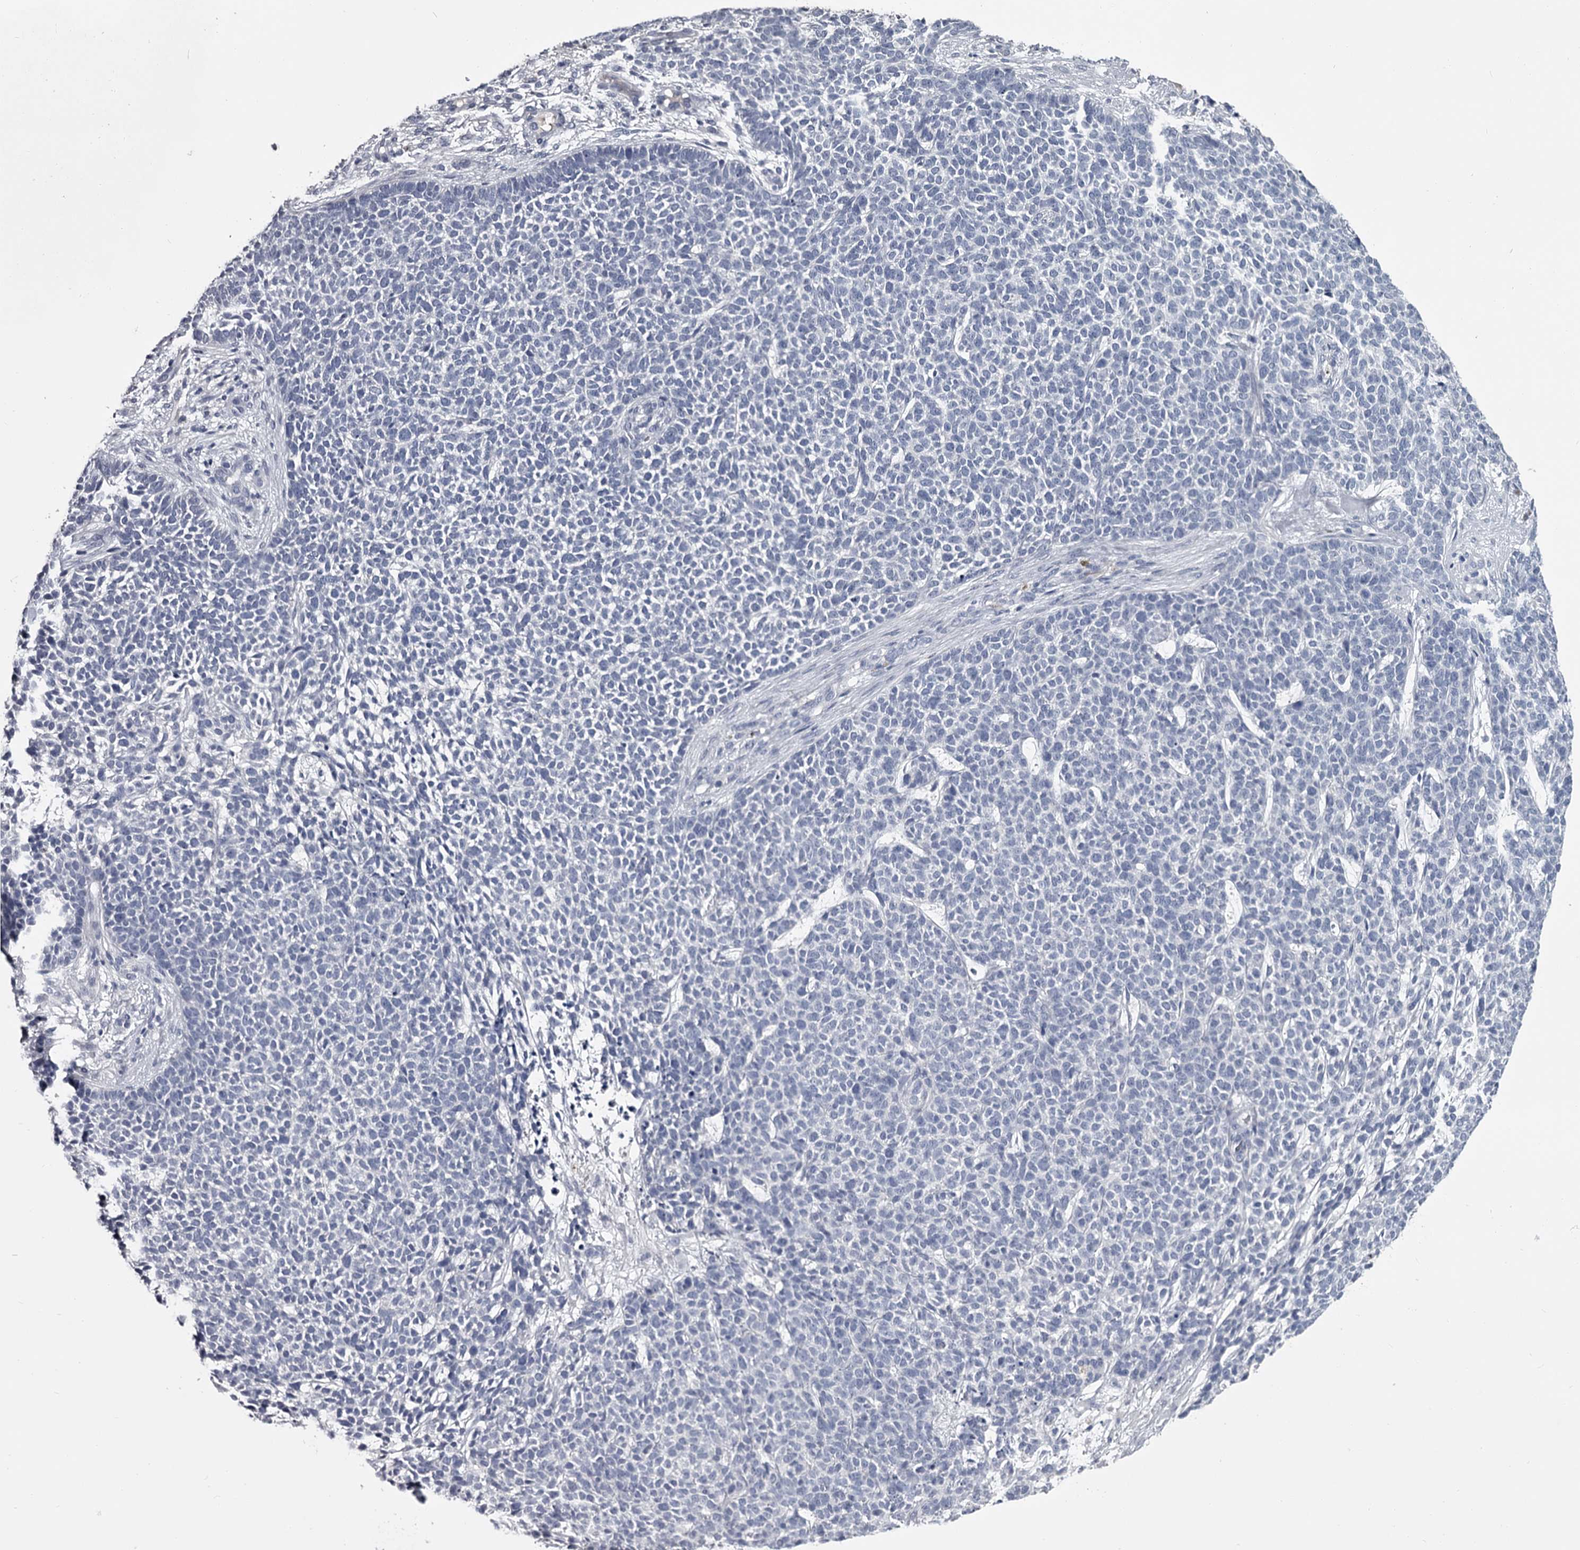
{"staining": {"intensity": "negative", "quantity": "none", "location": "none"}, "tissue": "skin cancer", "cell_type": "Tumor cells", "image_type": "cancer", "snomed": [{"axis": "morphology", "description": "Basal cell carcinoma"}, {"axis": "topography", "description": "Skin"}], "caption": "Immunohistochemistry micrograph of neoplastic tissue: skin basal cell carcinoma stained with DAB shows no significant protein expression in tumor cells. (DAB IHC with hematoxylin counter stain).", "gene": "DAO", "patient": {"sex": "female", "age": 84}}